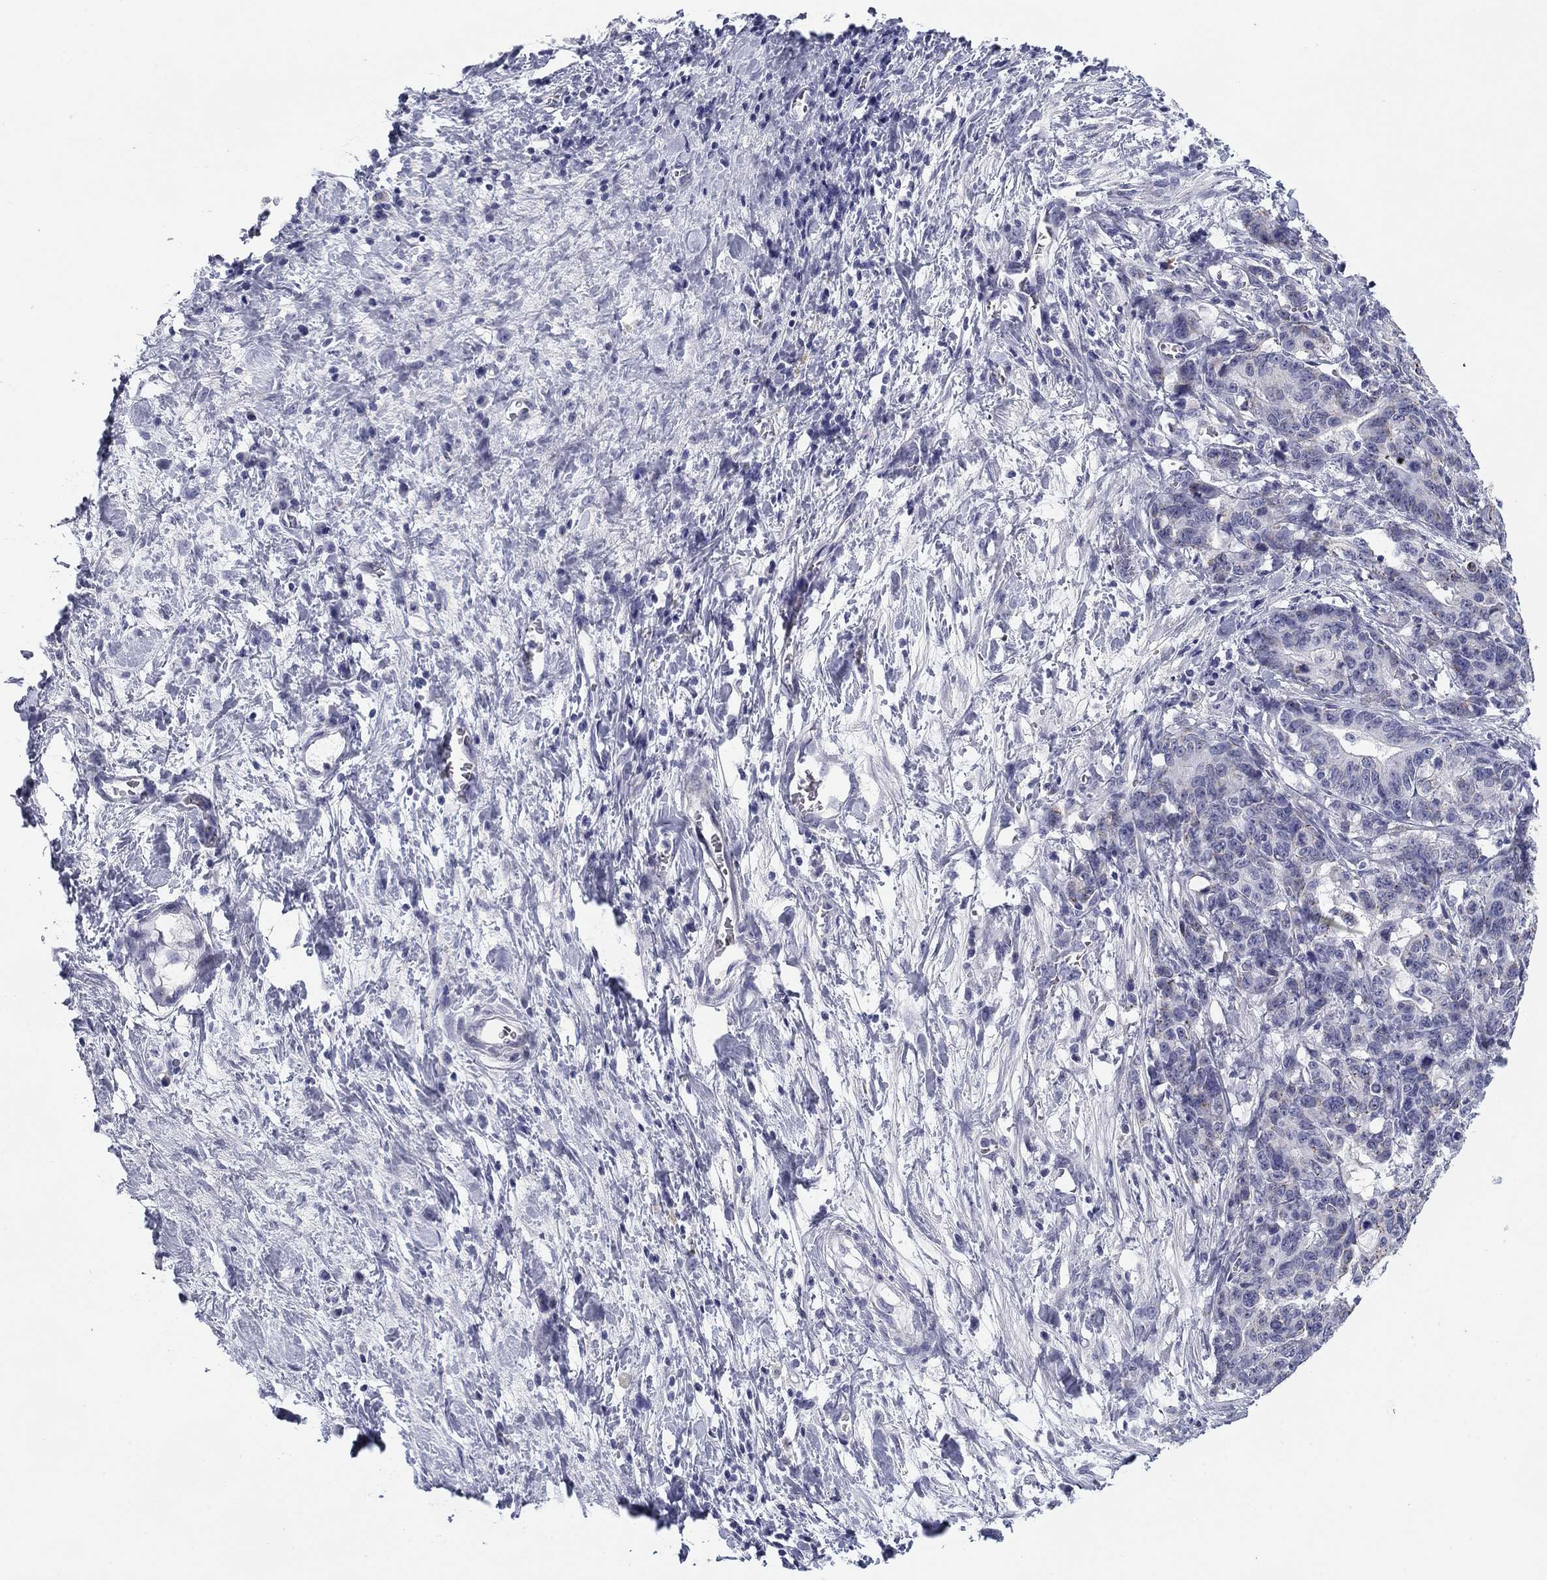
{"staining": {"intensity": "negative", "quantity": "none", "location": "none"}, "tissue": "stomach cancer", "cell_type": "Tumor cells", "image_type": "cancer", "snomed": [{"axis": "morphology", "description": "Normal tissue, NOS"}, {"axis": "morphology", "description": "Adenocarcinoma, NOS"}, {"axis": "topography", "description": "Stomach"}], "caption": "A micrograph of stomach cancer stained for a protein demonstrates no brown staining in tumor cells. Nuclei are stained in blue.", "gene": "PRPH", "patient": {"sex": "female", "age": 64}}